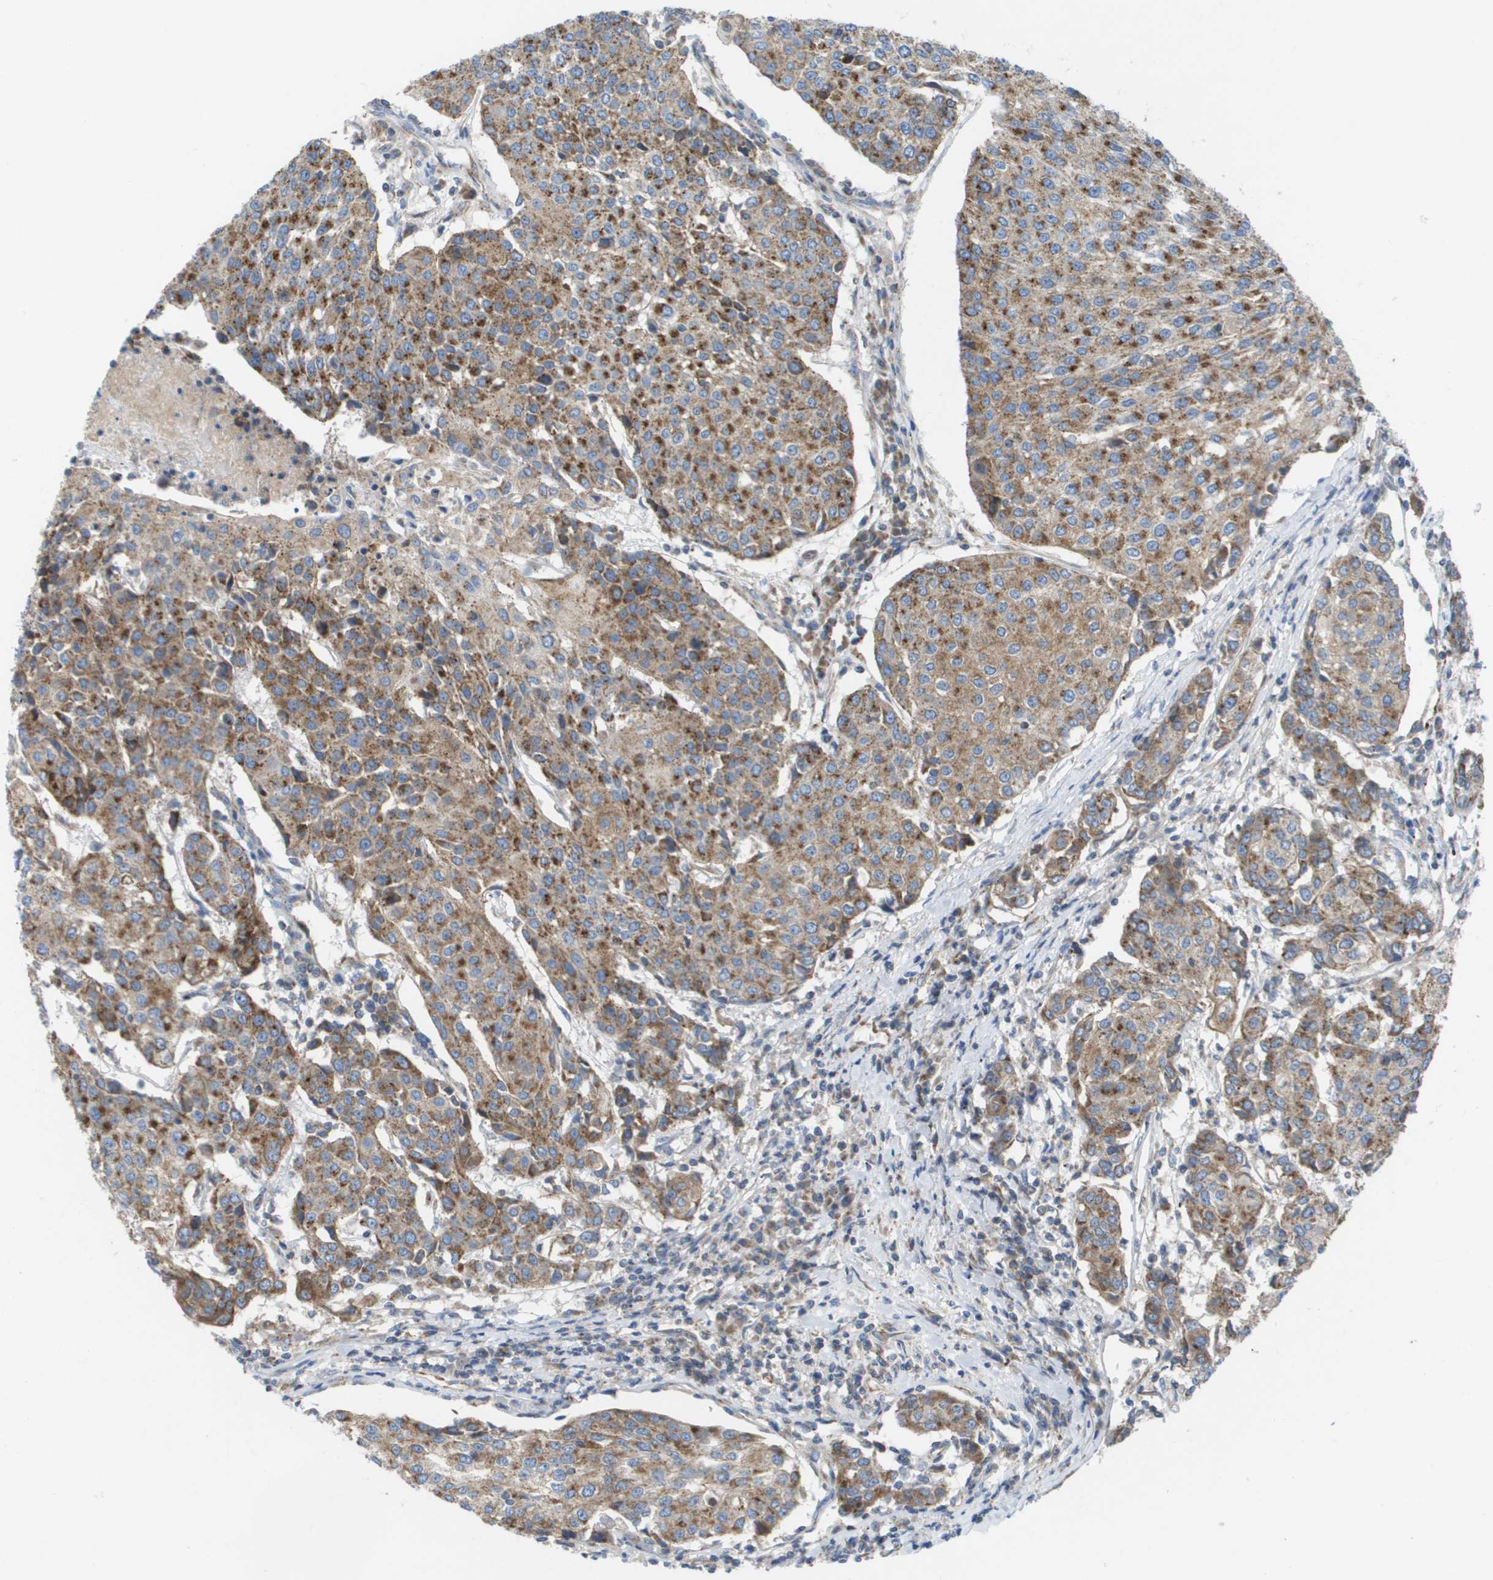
{"staining": {"intensity": "strong", "quantity": ">75%", "location": "cytoplasmic/membranous"}, "tissue": "urothelial cancer", "cell_type": "Tumor cells", "image_type": "cancer", "snomed": [{"axis": "morphology", "description": "Urothelial carcinoma, High grade"}, {"axis": "topography", "description": "Urinary bladder"}], "caption": "Urothelial carcinoma (high-grade) stained with DAB immunohistochemistry (IHC) exhibits high levels of strong cytoplasmic/membranous staining in about >75% of tumor cells. The staining is performed using DAB brown chromogen to label protein expression. The nuclei are counter-stained blue using hematoxylin.", "gene": "FIS1", "patient": {"sex": "female", "age": 85}}